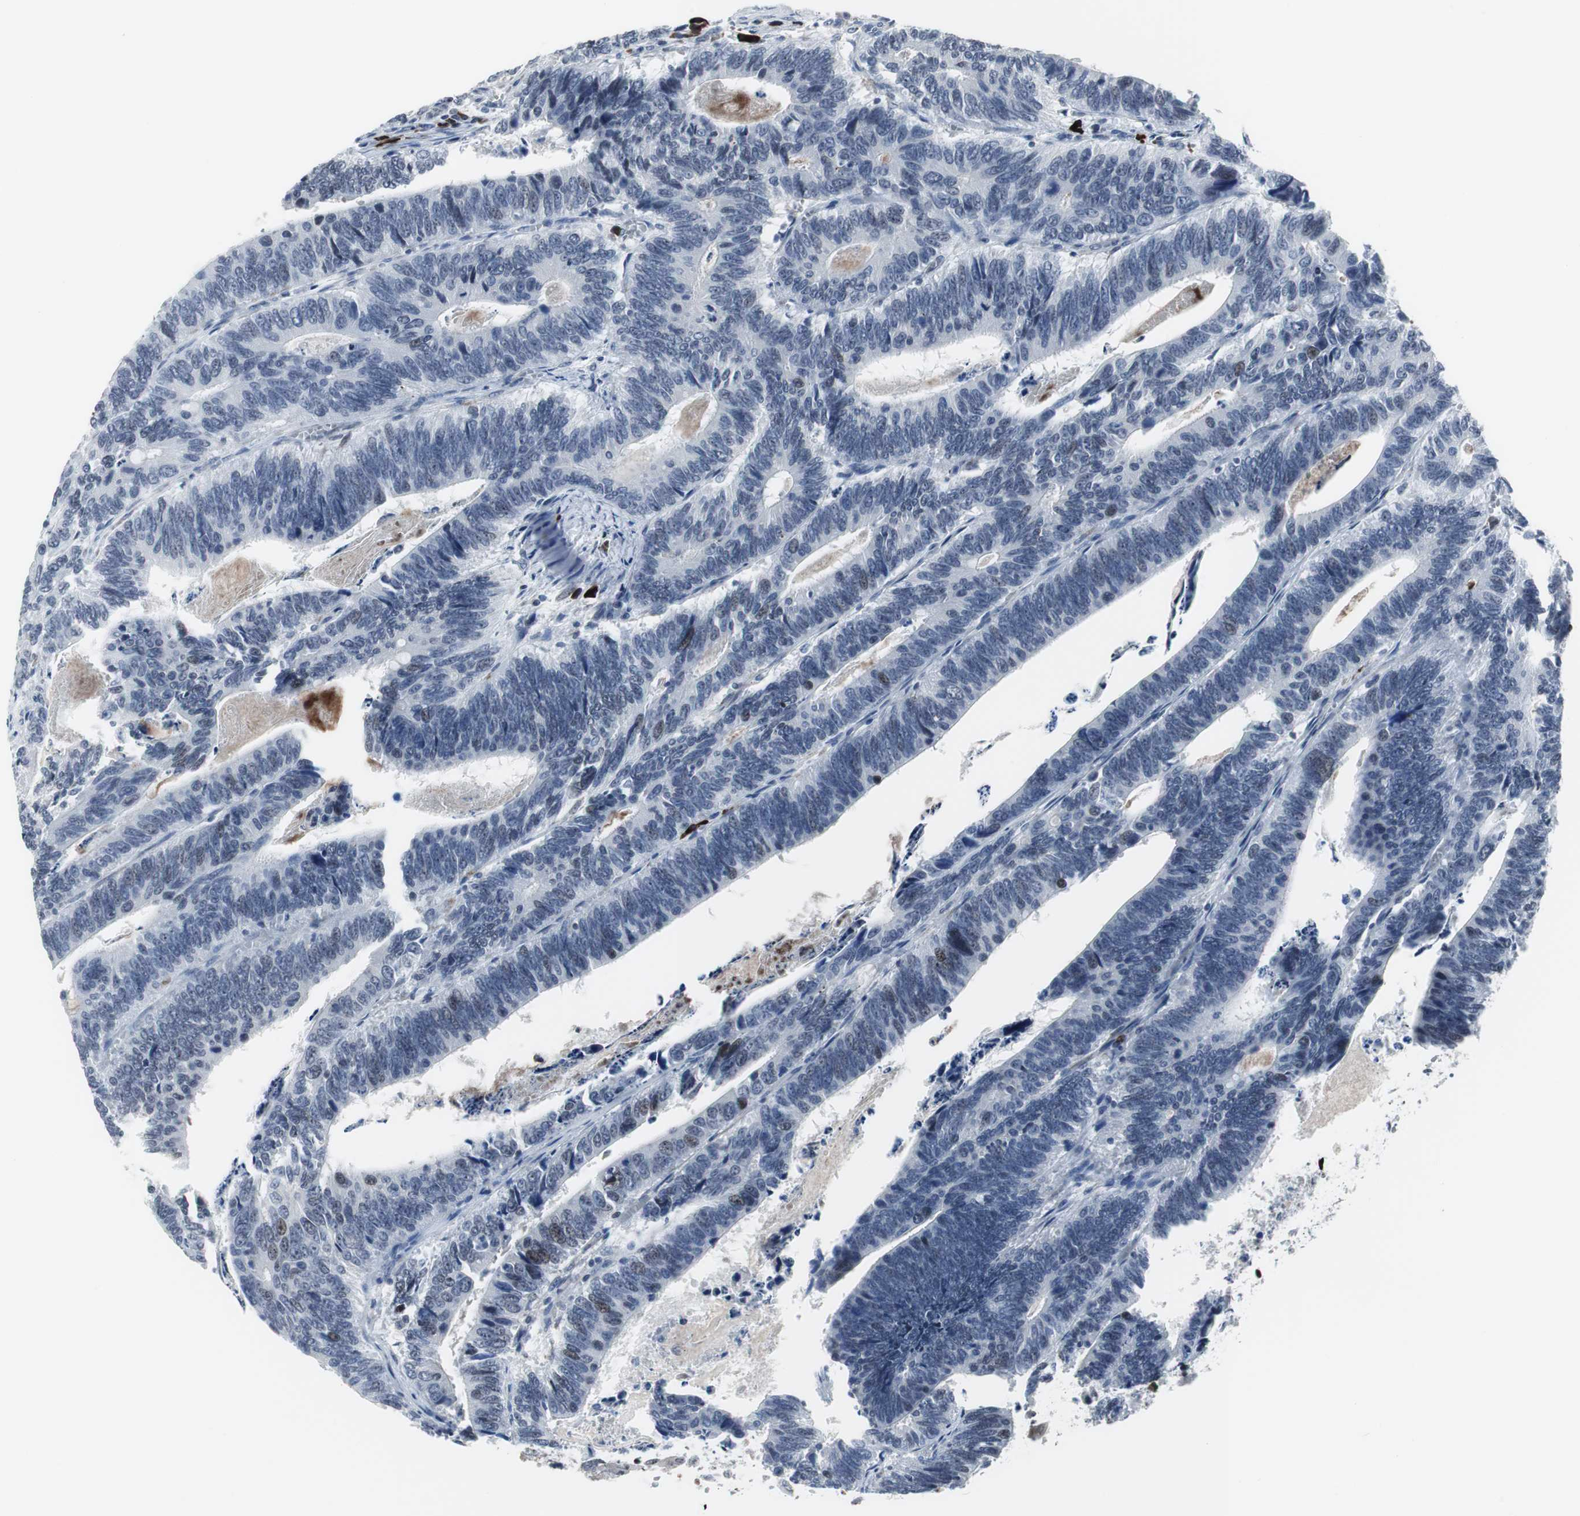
{"staining": {"intensity": "weak", "quantity": "<25%", "location": "nuclear"}, "tissue": "colorectal cancer", "cell_type": "Tumor cells", "image_type": "cancer", "snomed": [{"axis": "morphology", "description": "Adenocarcinoma, NOS"}, {"axis": "topography", "description": "Colon"}], "caption": "Immunohistochemistry (IHC) of colorectal cancer displays no positivity in tumor cells. (IHC, brightfield microscopy, high magnification).", "gene": "DOK1", "patient": {"sex": "male", "age": 72}}